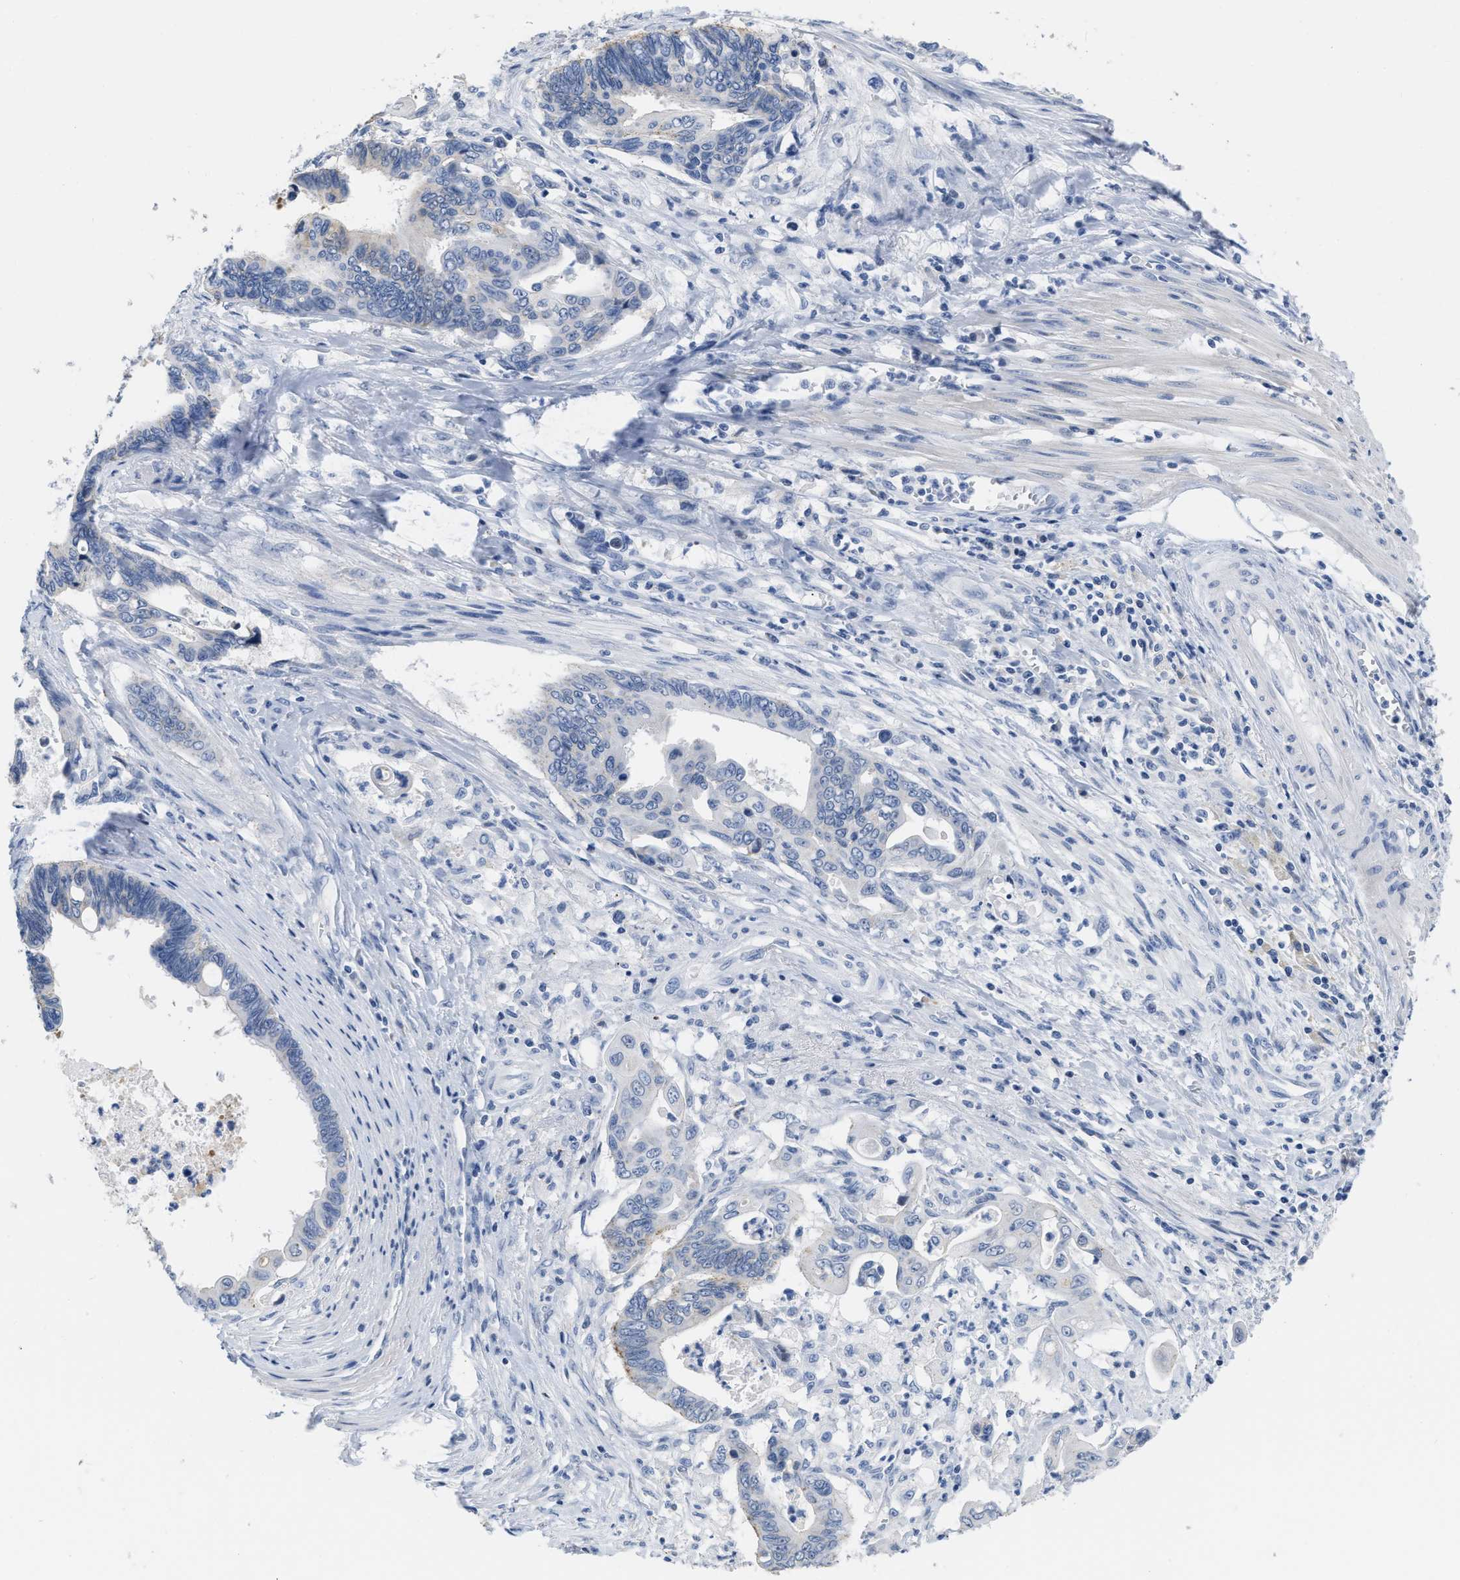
{"staining": {"intensity": "negative", "quantity": "none", "location": "none"}, "tissue": "pancreatic cancer", "cell_type": "Tumor cells", "image_type": "cancer", "snomed": [{"axis": "morphology", "description": "Adenocarcinoma, NOS"}, {"axis": "topography", "description": "Pancreas"}], "caption": "The immunohistochemistry image has no significant expression in tumor cells of pancreatic adenocarcinoma tissue.", "gene": "CRYM", "patient": {"sex": "female", "age": 70}}